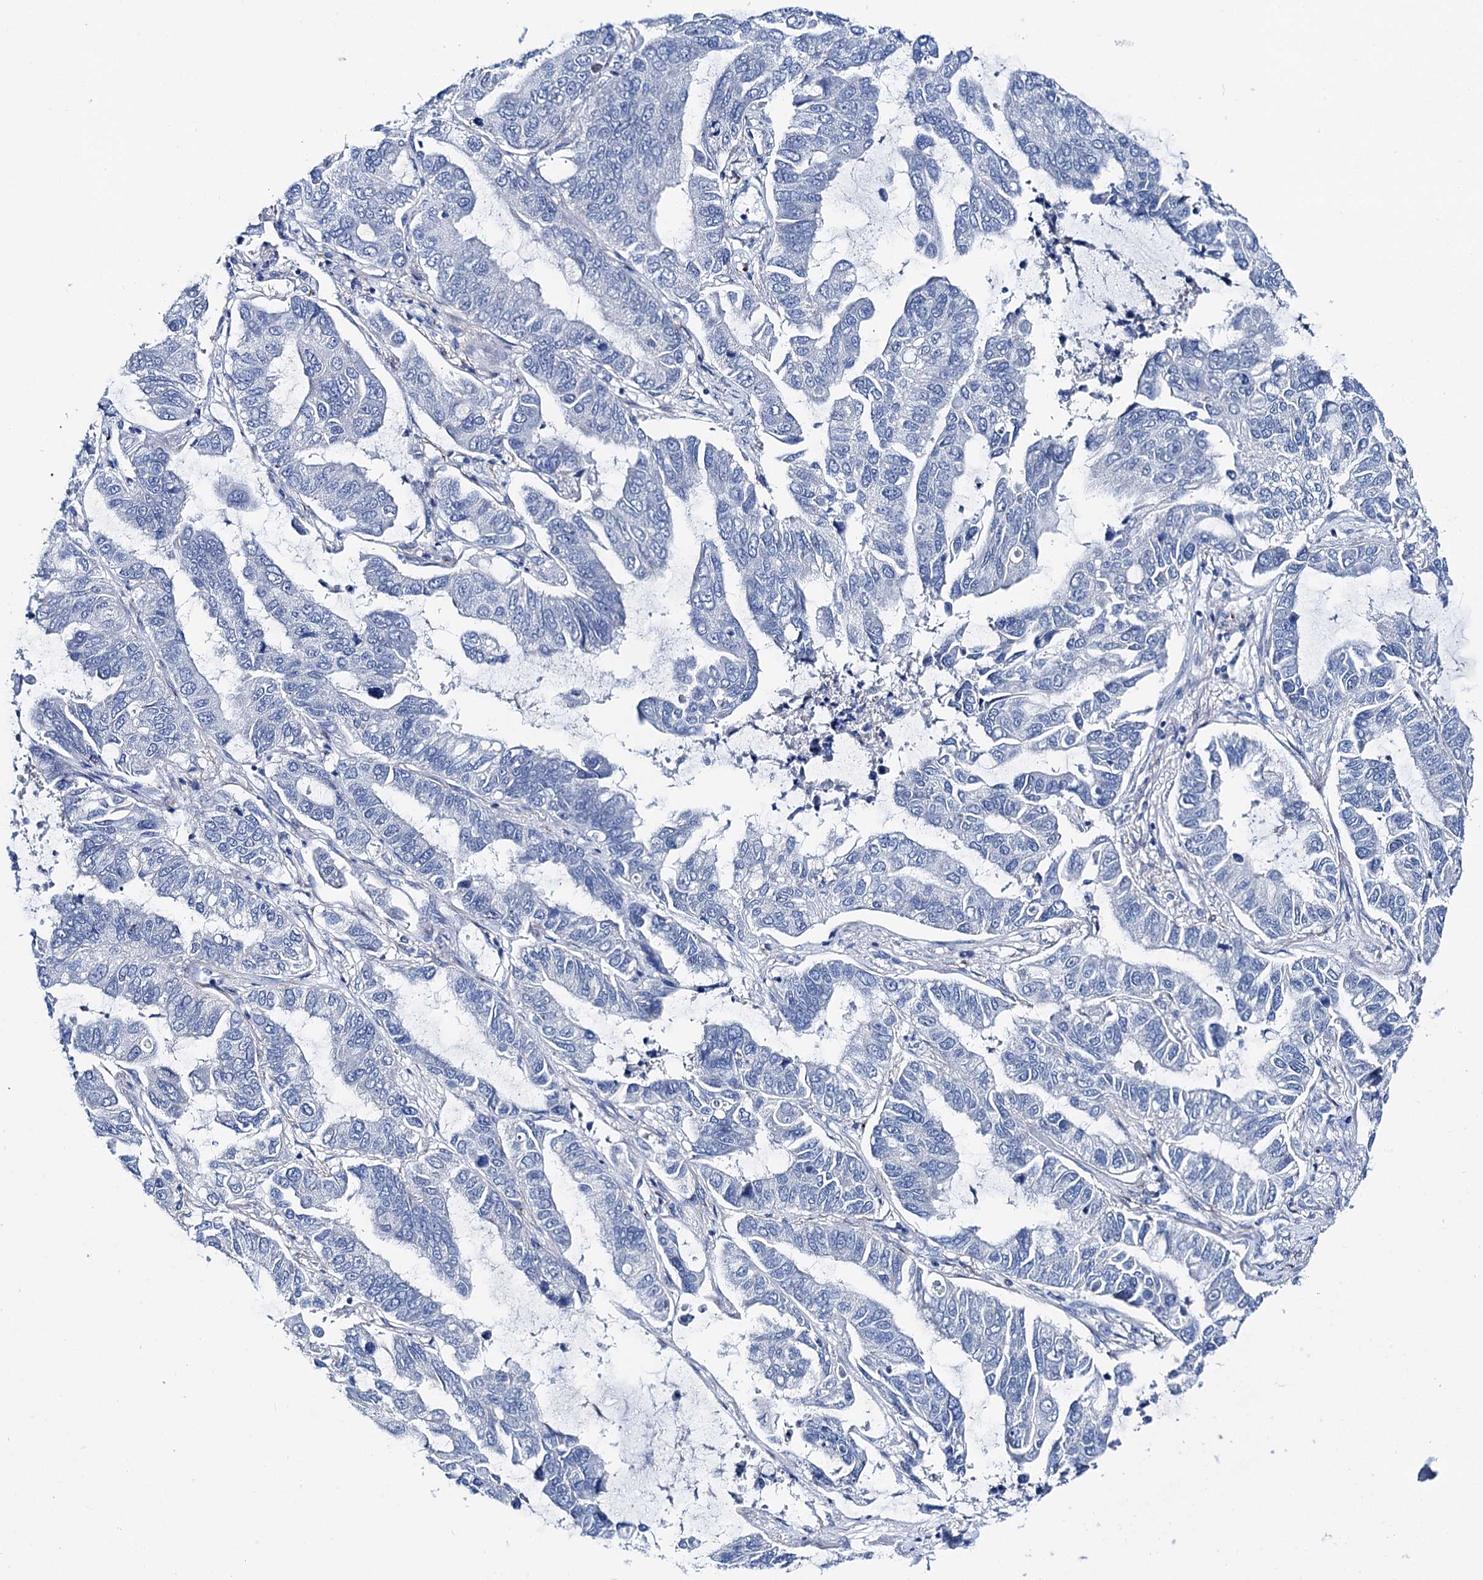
{"staining": {"intensity": "negative", "quantity": "none", "location": "none"}, "tissue": "lung cancer", "cell_type": "Tumor cells", "image_type": "cancer", "snomed": [{"axis": "morphology", "description": "Adenocarcinoma, NOS"}, {"axis": "topography", "description": "Lung"}], "caption": "Immunohistochemistry of lung cancer (adenocarcinoma) exhibits no expression in tumor cells. (DAB immunohistochemistry visualized using brightfield microscopy, high magnification).", "gene": "SHROOM1", "patient": {"sex": "male", "age": 64}}